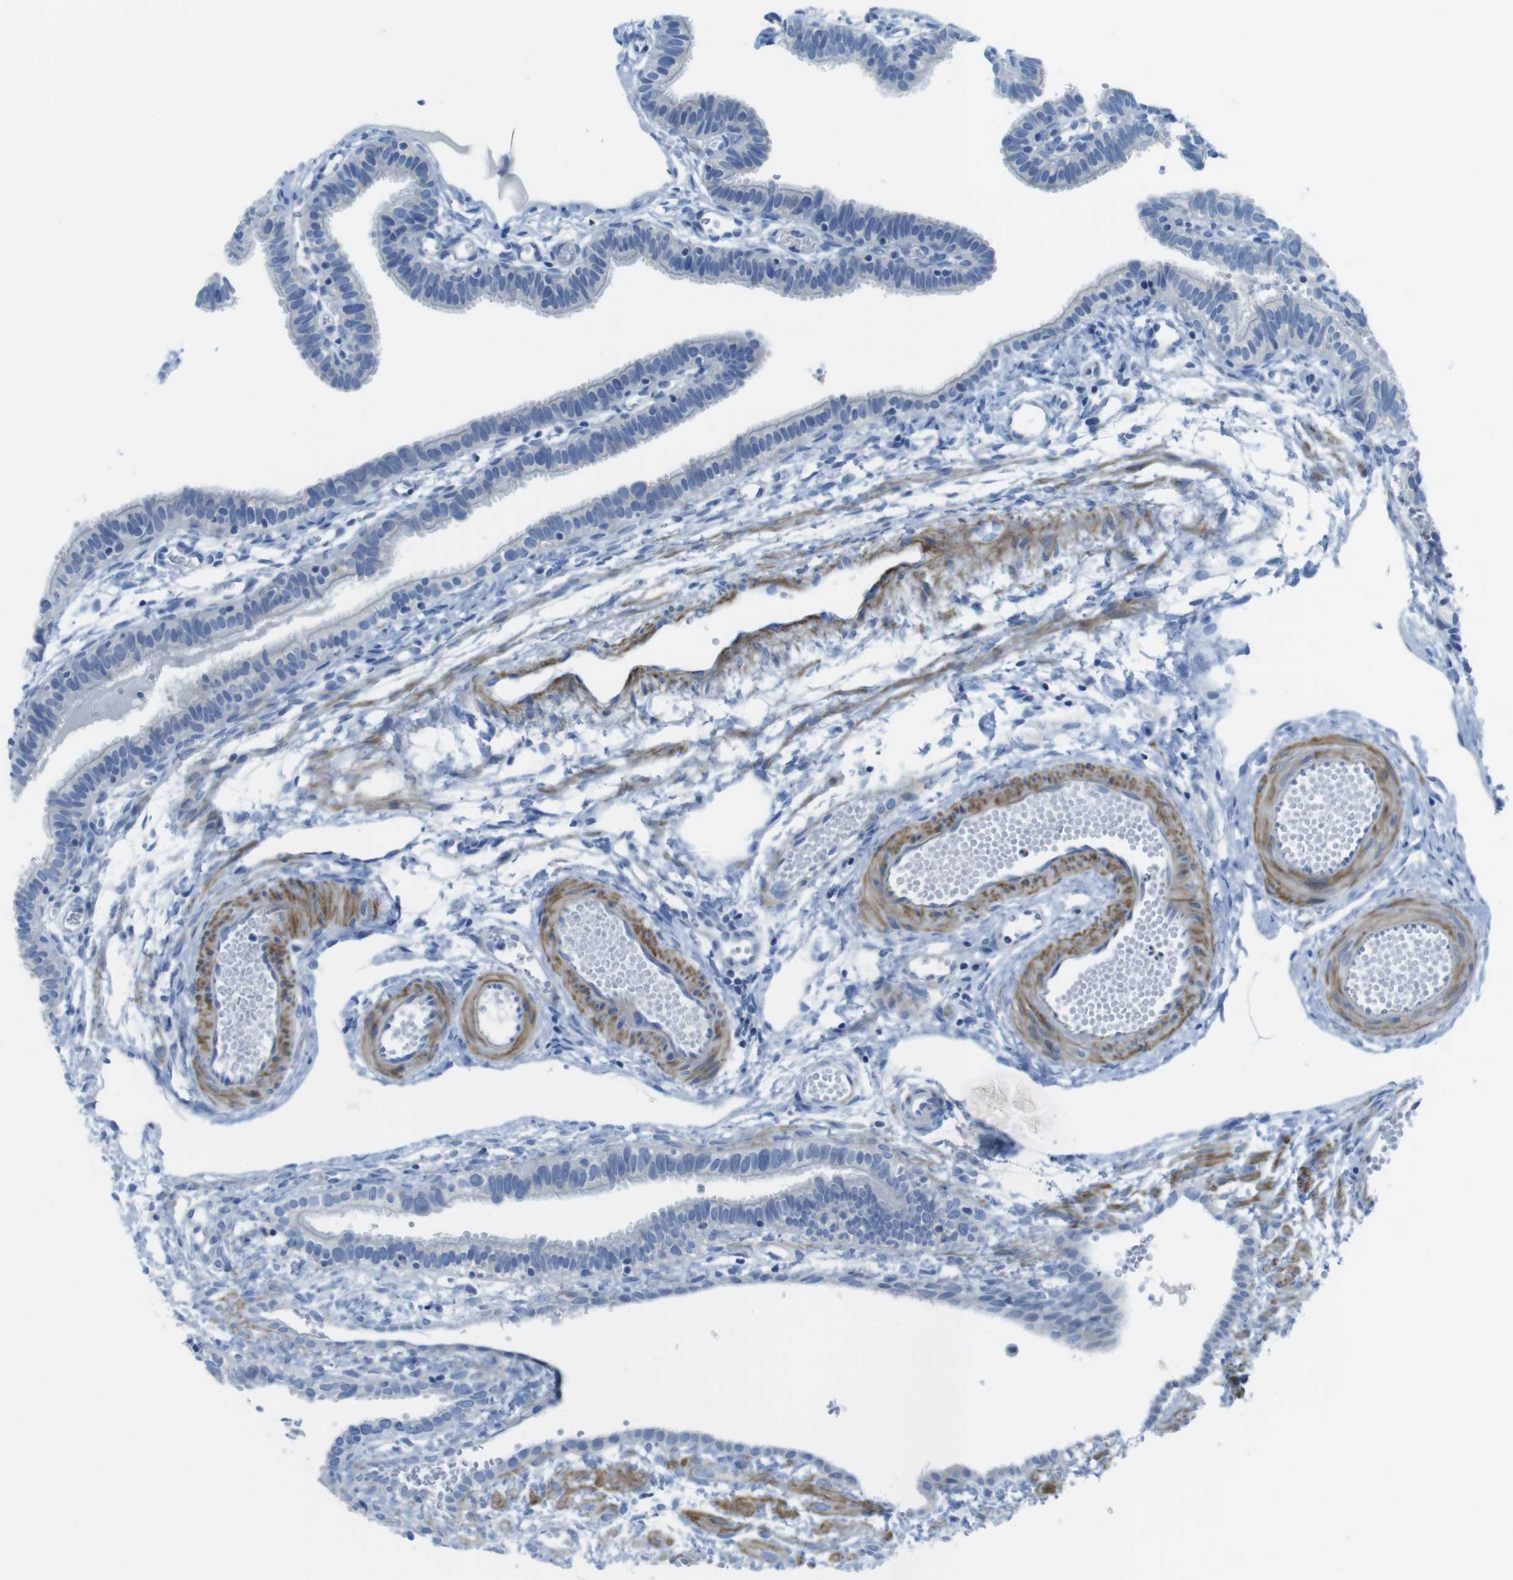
{"staining": {"intensity": "negative", "quantity": "none", "location": "none"}, "tissue": "fallopian tube", "cell_type": "Glandular cells", "image_type": "normal", "snomed": [{"axis": "morphology", "description": "Normal tissue, NOS"}, {"axis": "topography", "description": "Fallopian tube"}, {"axis": "topography", "description": "Placenta"}], "caption": "Immunohistochemistry of normal fallopian tube reveals no expression in glandular cells. Nuclei are stained in blue.", "gene": "ASIC5", "patient": {"sex": "female", "age": 34}}